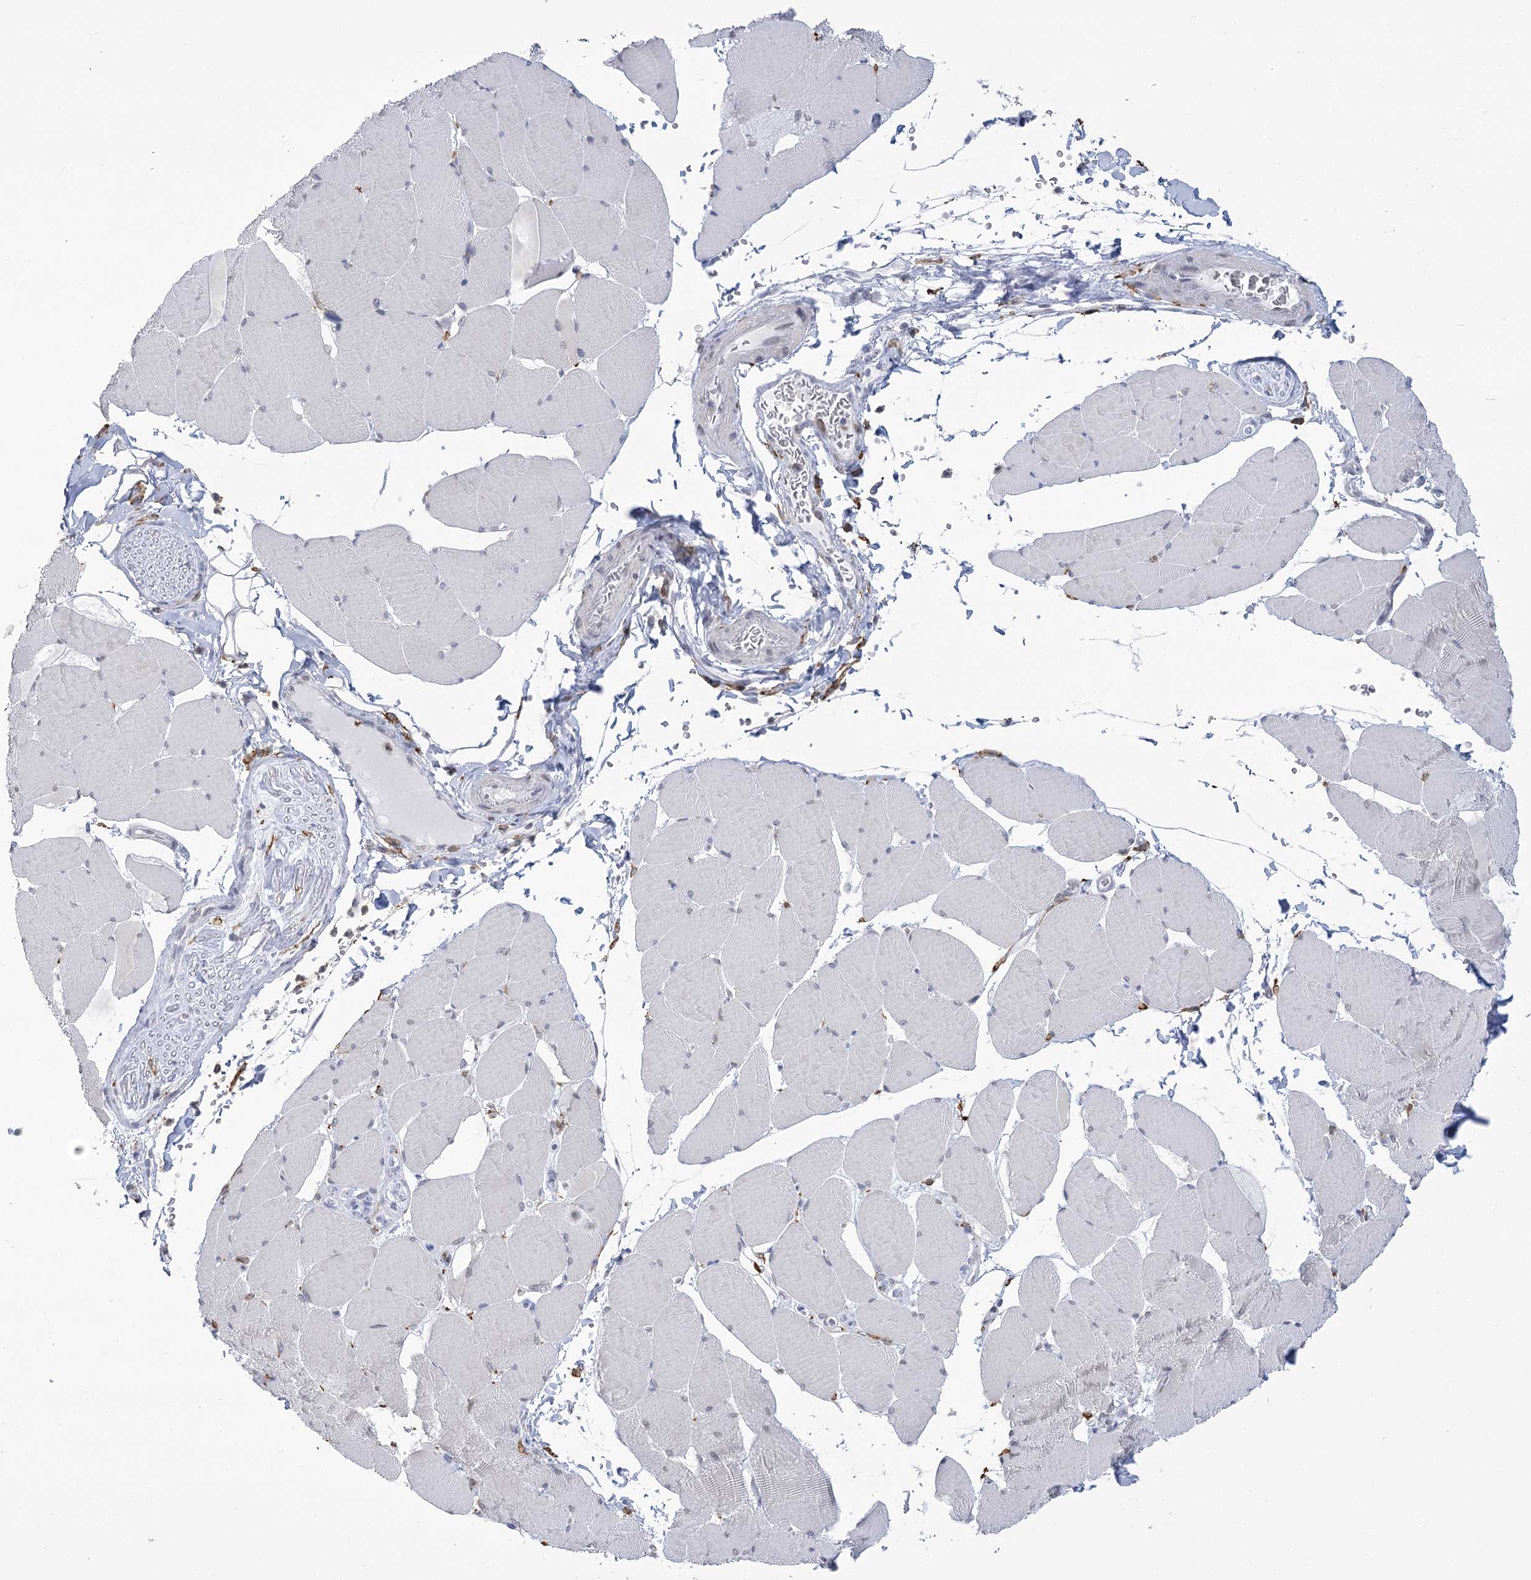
{"staining": {"intensity": "negative", "quantity": "none", "location": "none"}, "tissue": "skeletal muscle", "cell_type": "Myocytes", "image_type": "normal", "snomed": [{"axis": "morphology", "description": "Normal tissue, NOS"}, {"axis": "topography", "description": "Skeletal muscle"}, {"axis": "topography", "description": "Head-Neck"}], "caption": "High power microscopy image of an IHC micrograph of normal skeletal muscle, revealing no significant expression in myocytes.", "gene": "C11orf1", "patient": {"sex": "male", "age": 66}}